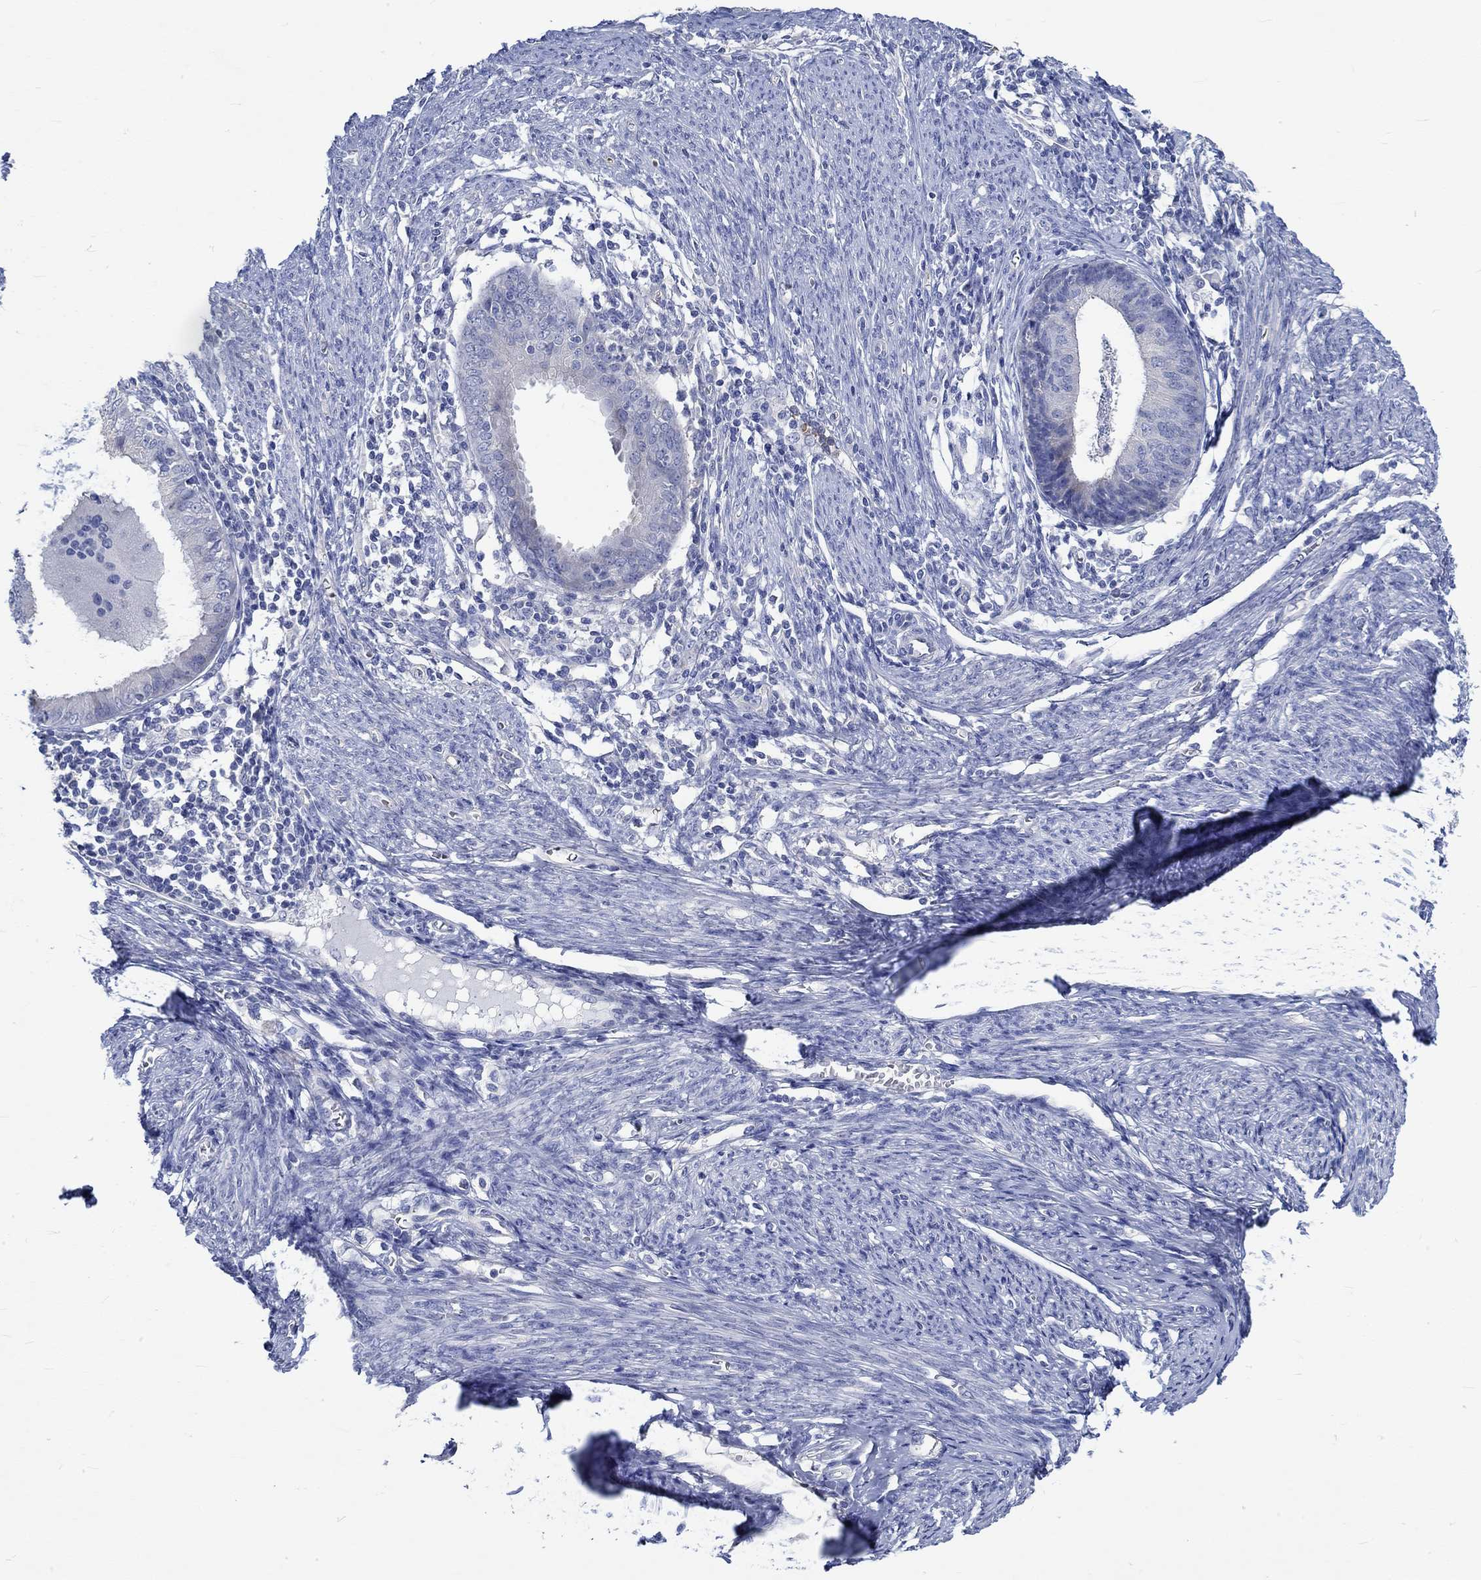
{"staining": {"intensity": "negative", "quantity": "none", "location": "none"}, "tissue": "endometrial cancer", "cell_type": "Tumor cells", "image_type": "cancer", "snomed": [{"axis": "morphology", "description": "Adenocarcinoma, NOS"}, {"axis": "topography", "description": "Endometrium"}], "caption": "An immunohistochemistry (IHC) image of adenocarcinoma (endometrial) is shown. There is no staining in tumor cells of adenocarcinoma (endometrial).", "gene": "KCNA1", "patient": {"sex": "female", "age": 57}}